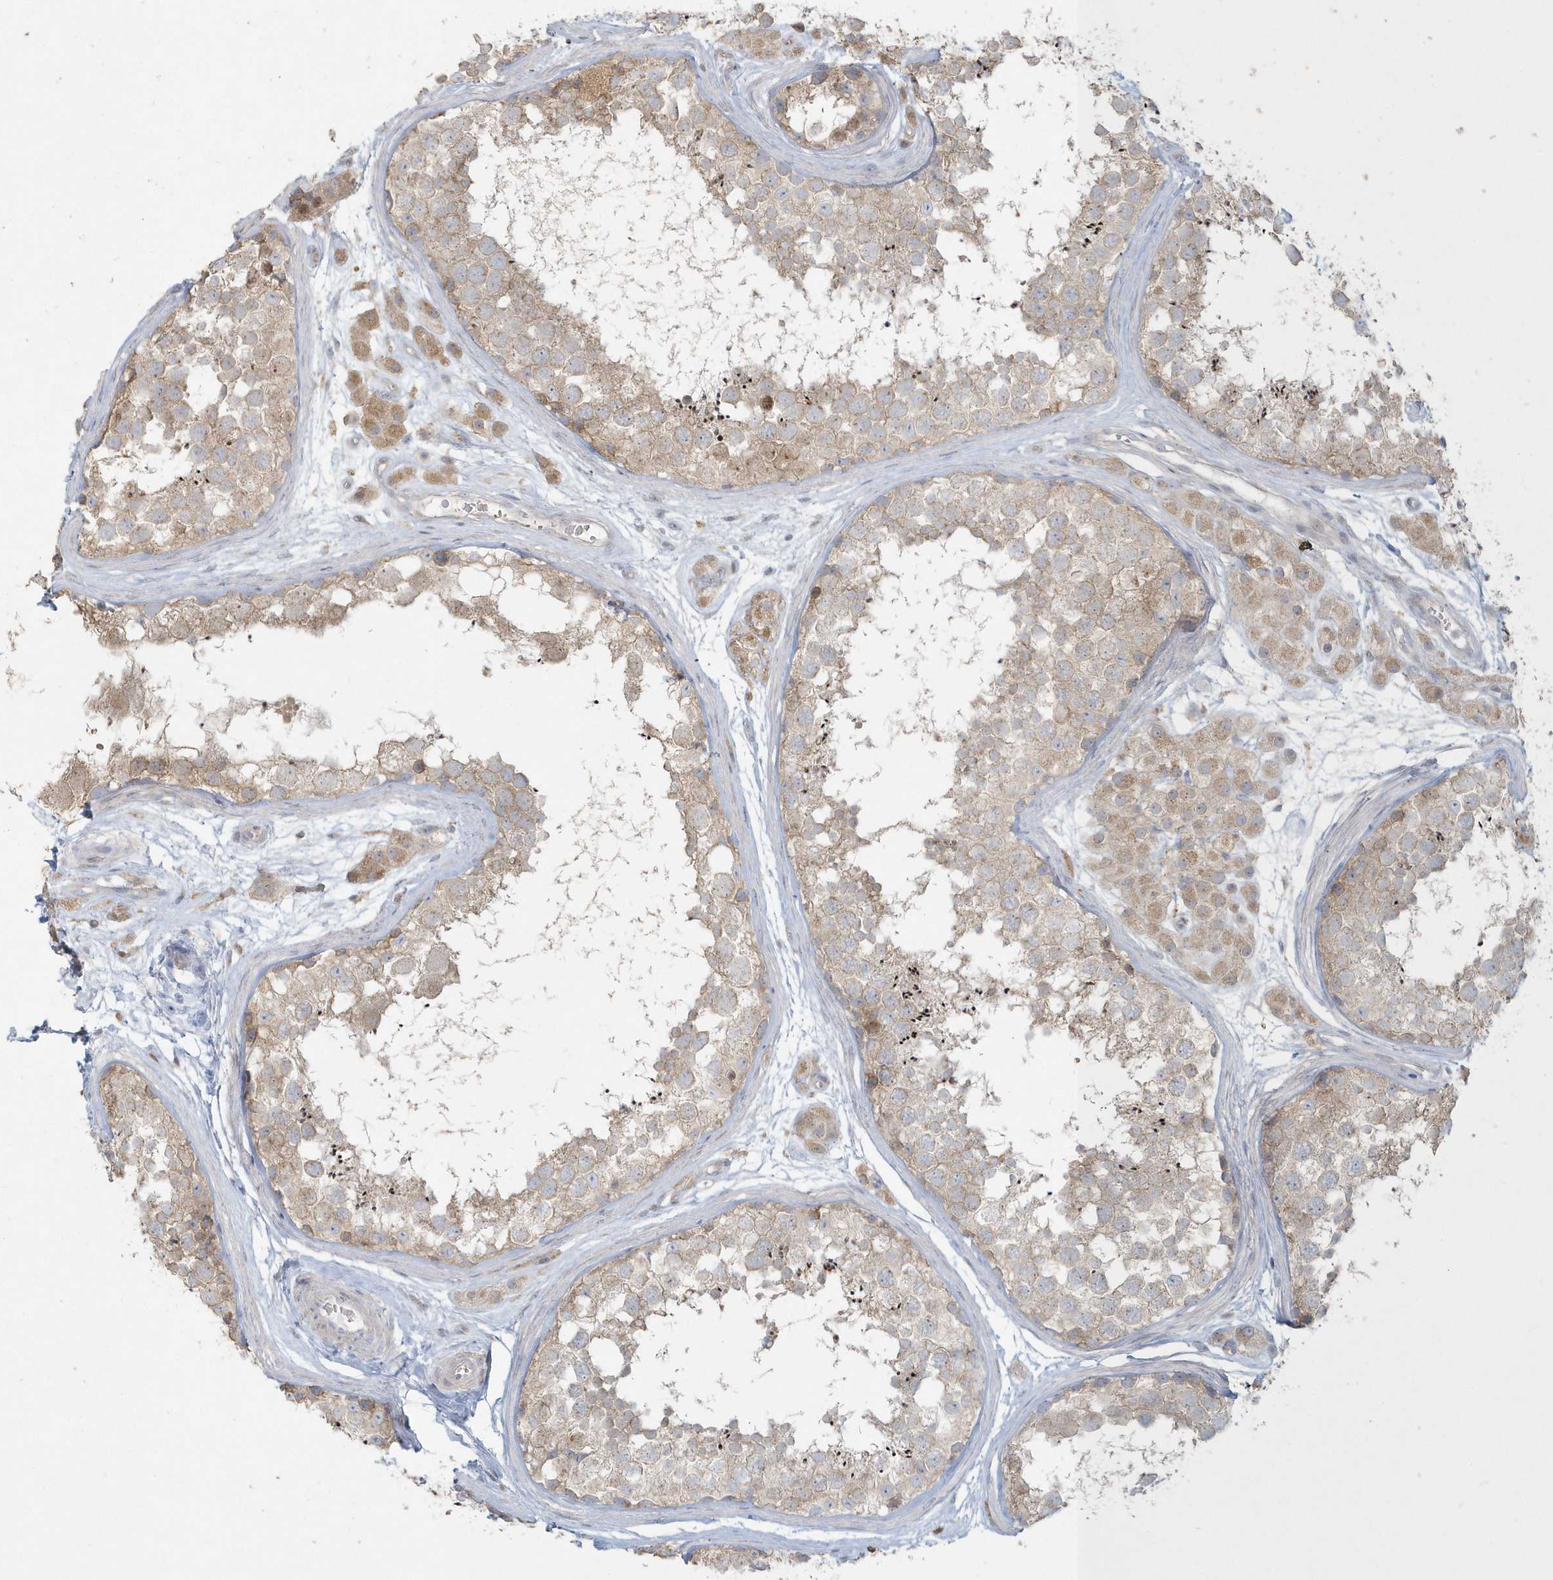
{"staining": {"intensity": "weak", "quantity": "25%-75%", "location": "cytoplasmic/membranous"}, "tissue": "testis", "cell_type": "Cells in seminiferous ducts", "image_type": "normal", "snomed": [{"axis": "morphology", "description": "Normal tissue, NOS"}, {"axis": "topography", "description": "Testis"}], "caption": "Immunohistochemistry (IHC) of normal human testis shows low levels of weak cytoplasmic/membranous positivity in about 25%-75% of cells in seminiferous ducts.", "gene": "BLTP3A", "patient": {"sex": "male", "age": 56}}